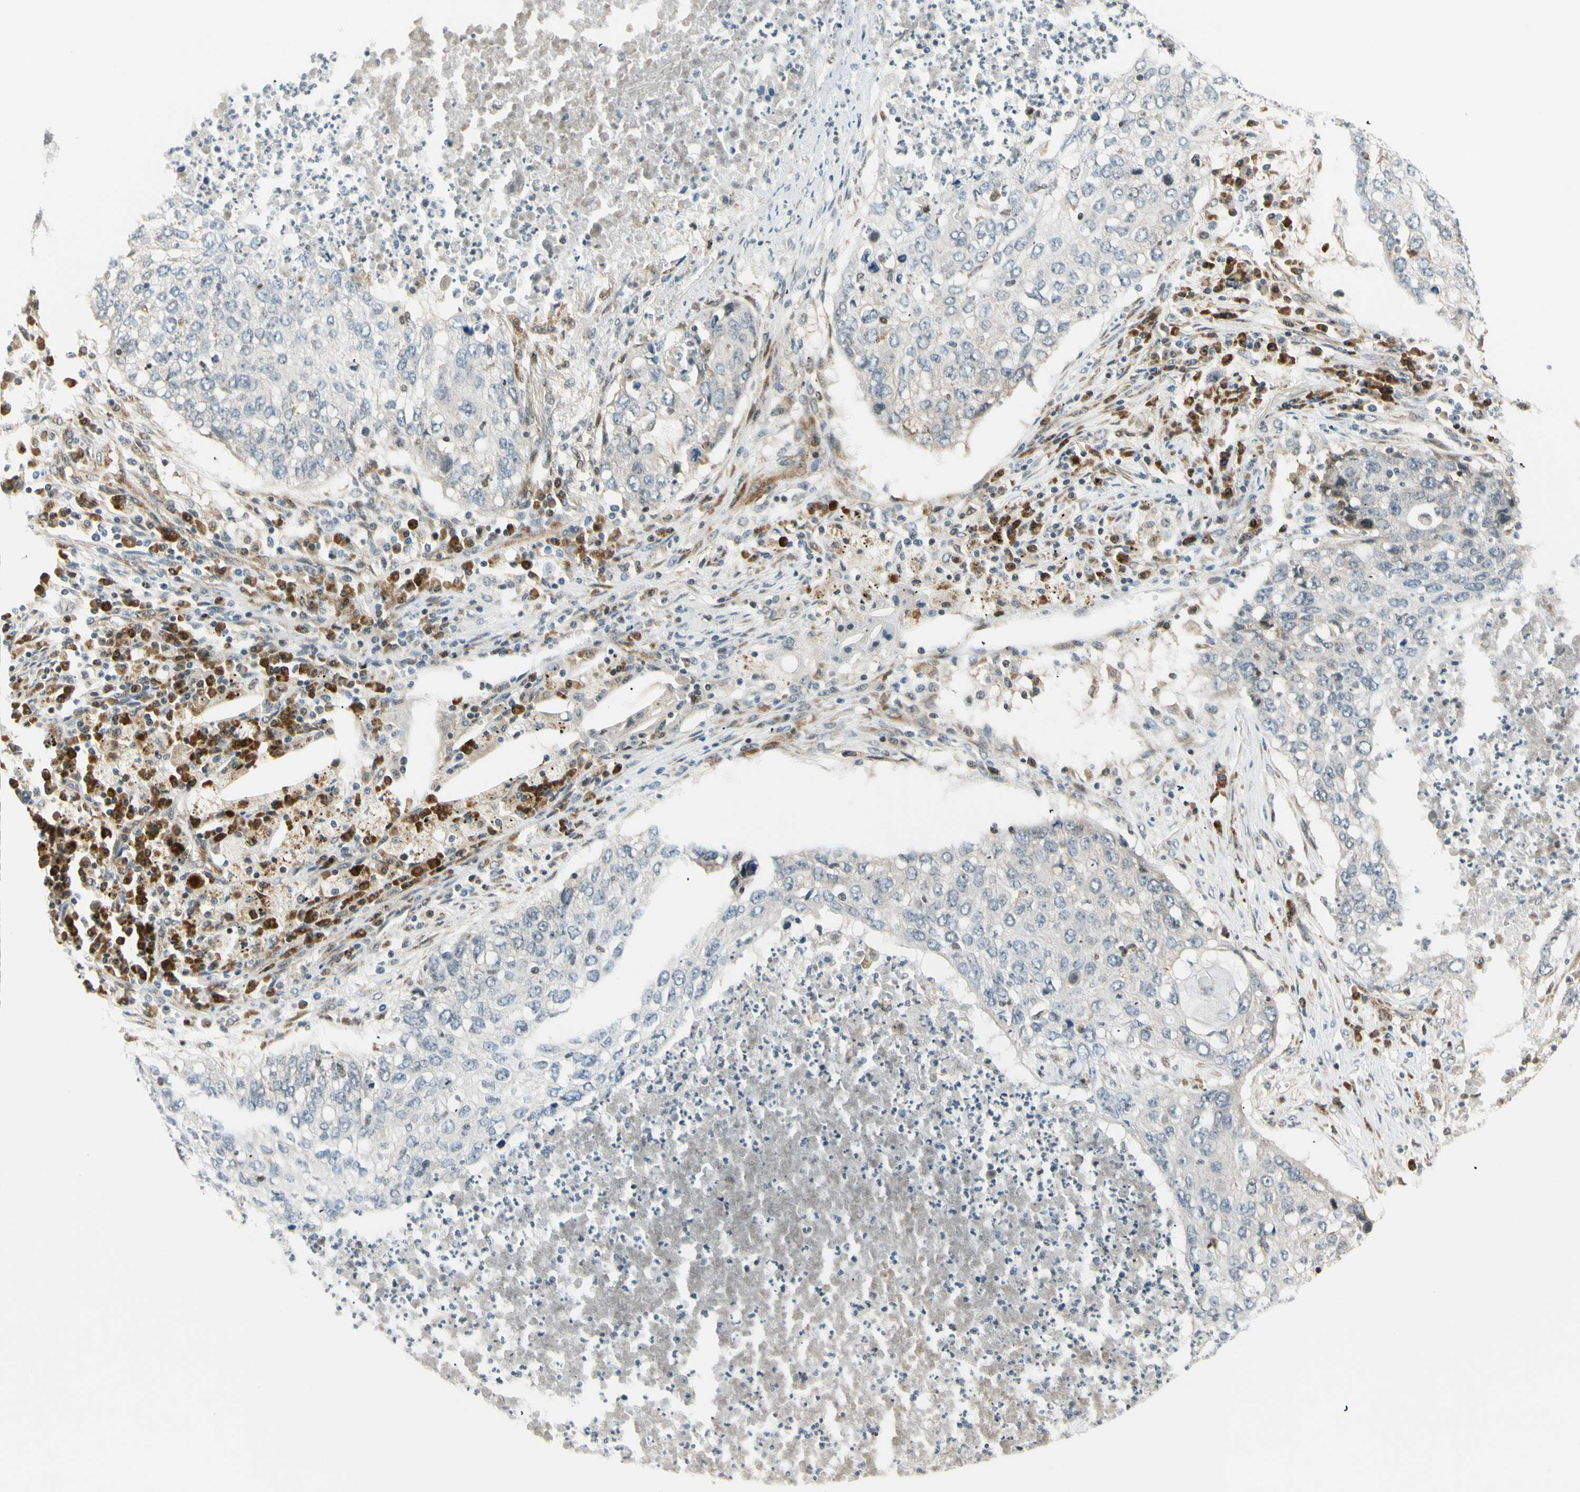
{"staining": {"intensity": "negative", "quantity": "none", "location": "none"}, "tissue": "lung cancer", "cell_type": "Tumor cells", "image_type": "cancer", "snomed": [{"axis": "morphology", "description": "Squamous cell carcinoma, NOS"}, {"axis": "topography", "description": "Lung"}], "caption": "DAB (3,3'-diaminobenzidine) immunohistochemical staining of human lung squamous cell carcinoma reveals no significant positivity in tumor cells.", "gene": "TPT1", "patient": {"sex": "female", "age": 63}}